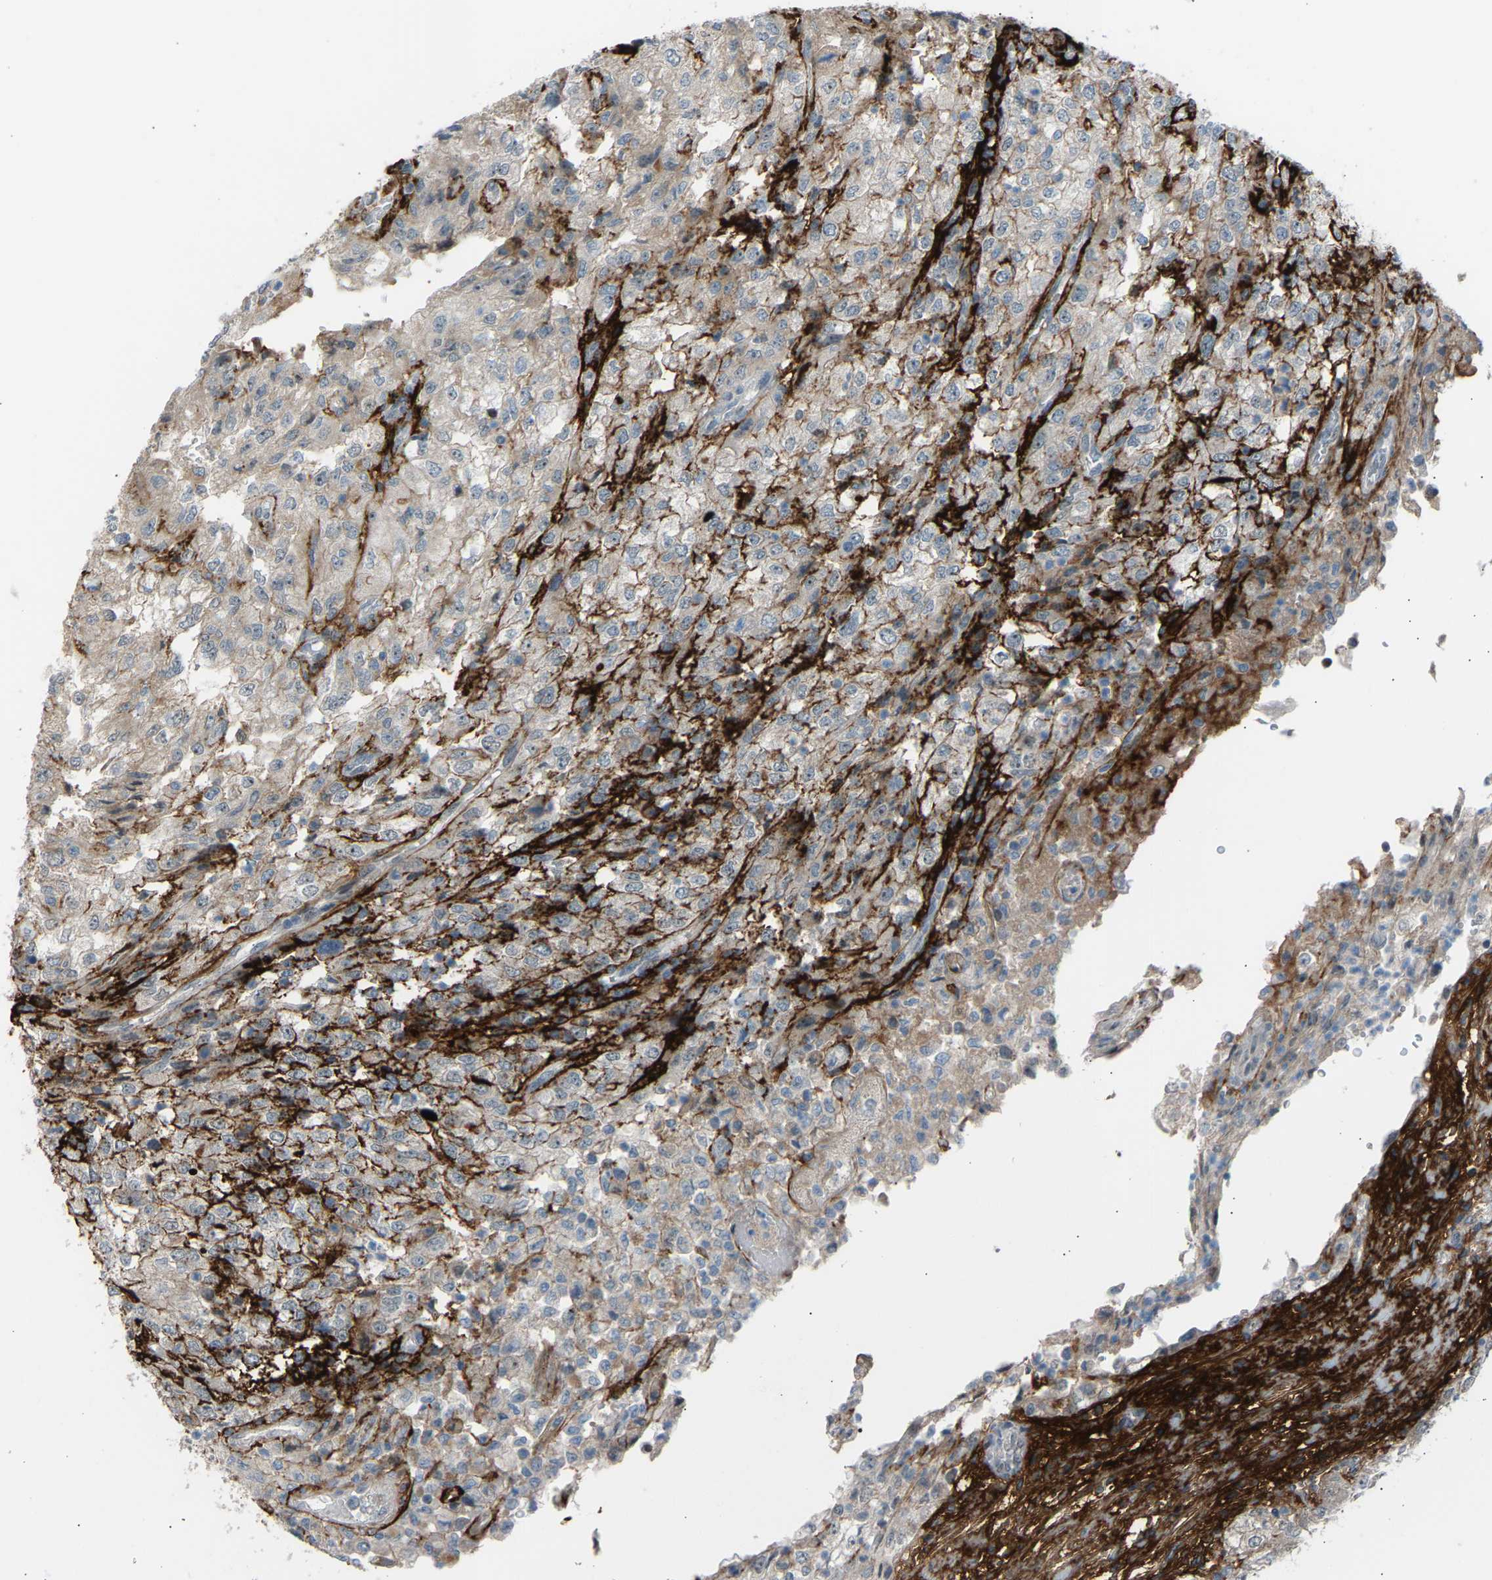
{"staining": {"intensity": "weak", "quantity": "<25%", "location": "cytoplasmic/membranous"}, "tissue": "renal cancer", "cell_type": "Tumor cells", "image_type": "cancer", "snomed": [{"axis": "morphology", "description": "Adenocarcinoma, NOS"}, {"axis": "topography", "description": "Kidney"}], "caption": "Tumor cells are negative for brown protein staining in adenocarcinoma (renal).", "gene": "VPS41", "patient": {"sex": "female", "age": 54}}